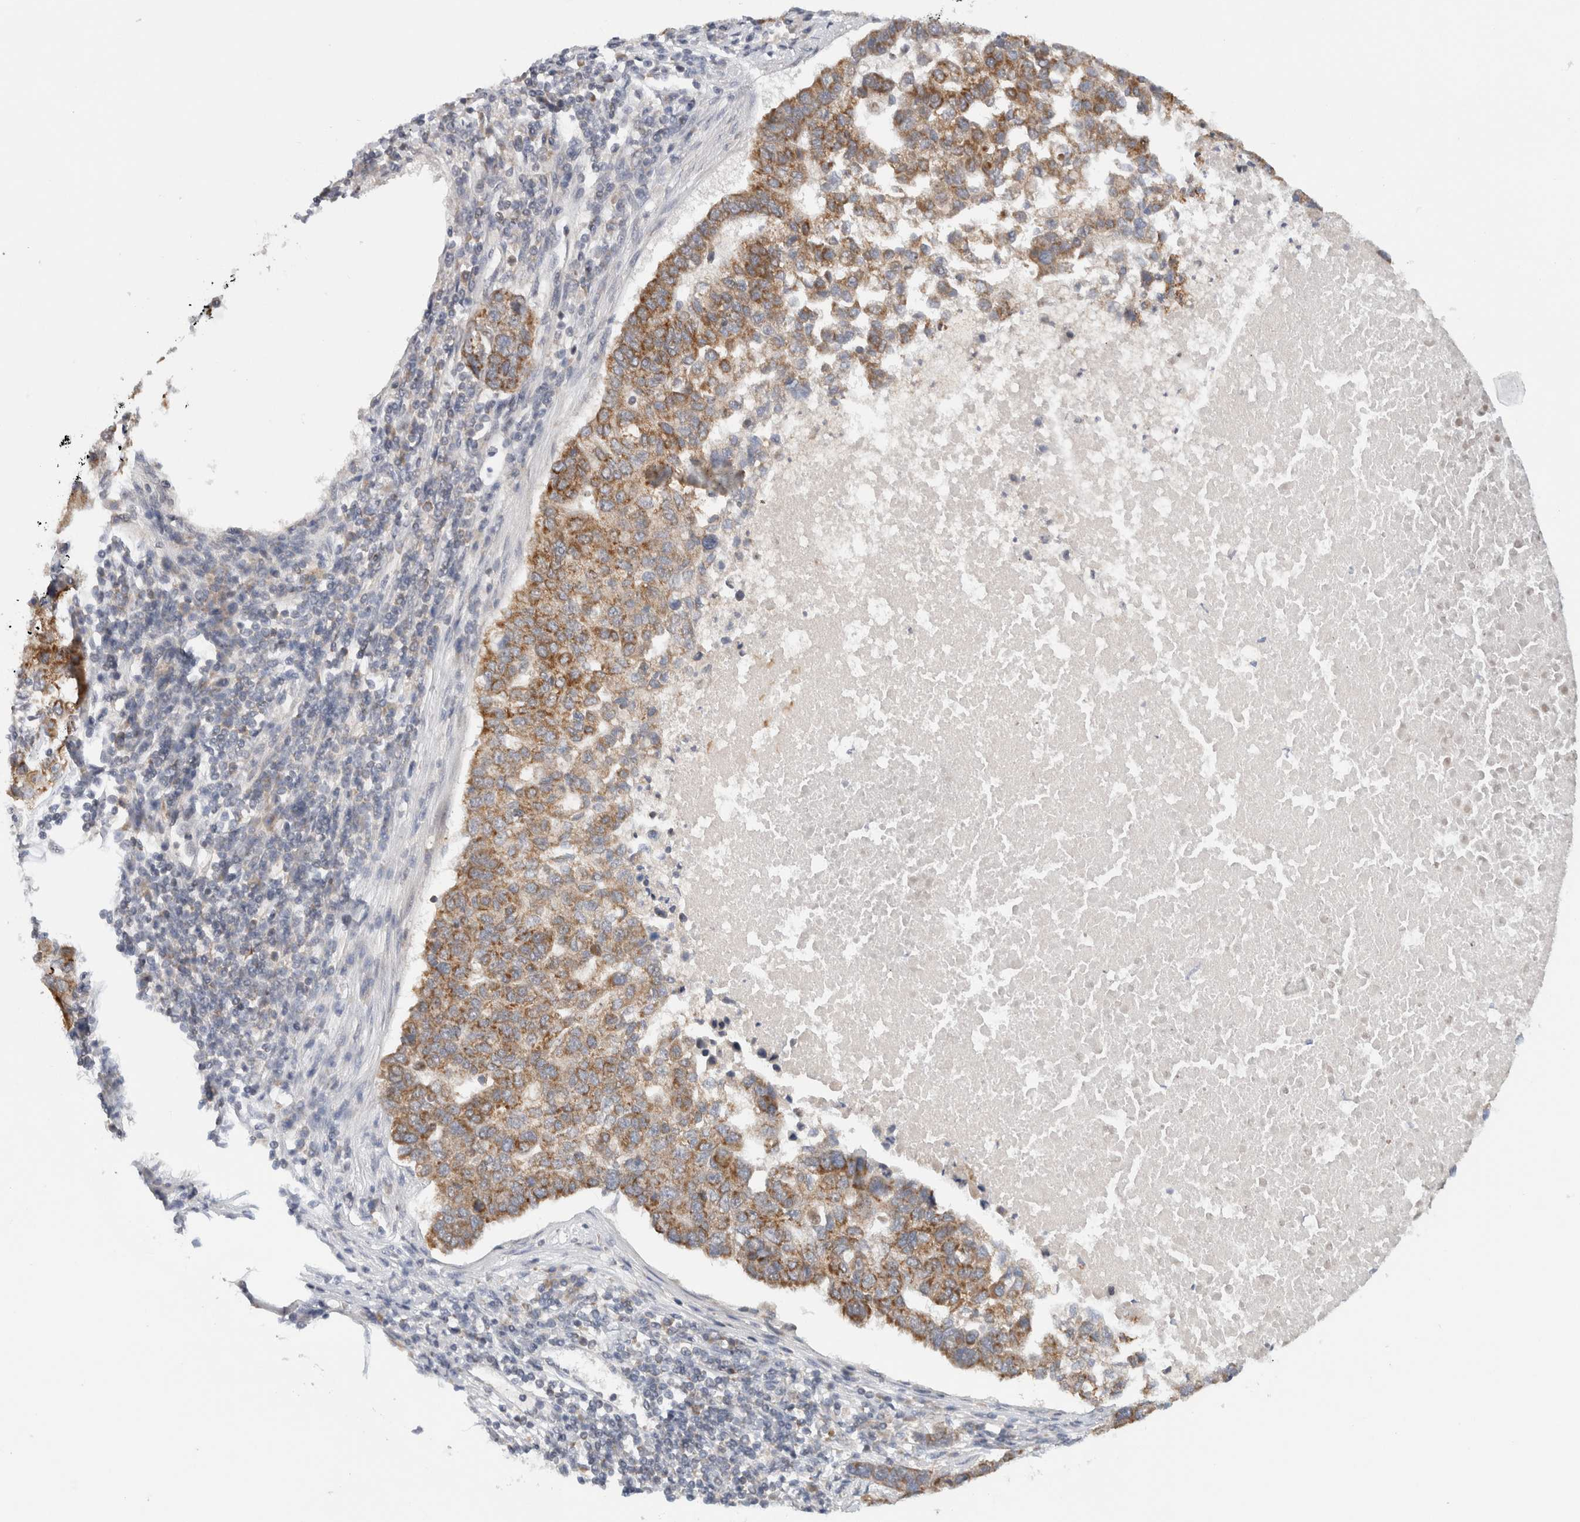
{"staining": {"intensity": "moderate", "quantity": ">75%", "location": "cytoplasmic/membranous"}, "tissue": "pancreatic cancer", "cell_type": "Tumor cells", "image_type": "cancer", "snomed": [{"axis": "morphology", "description": "Adenocarcinoma, NOS"}, {"axis": "topography", "description": "Pancreas"}], "caption": "Tumor cells display moderate cytoplasmic/membranous expression in about >75% of cells in pancreatic adenocarcinoma.", "gene": "CMC2", "patient": {"sex": "female", "age": 61}}